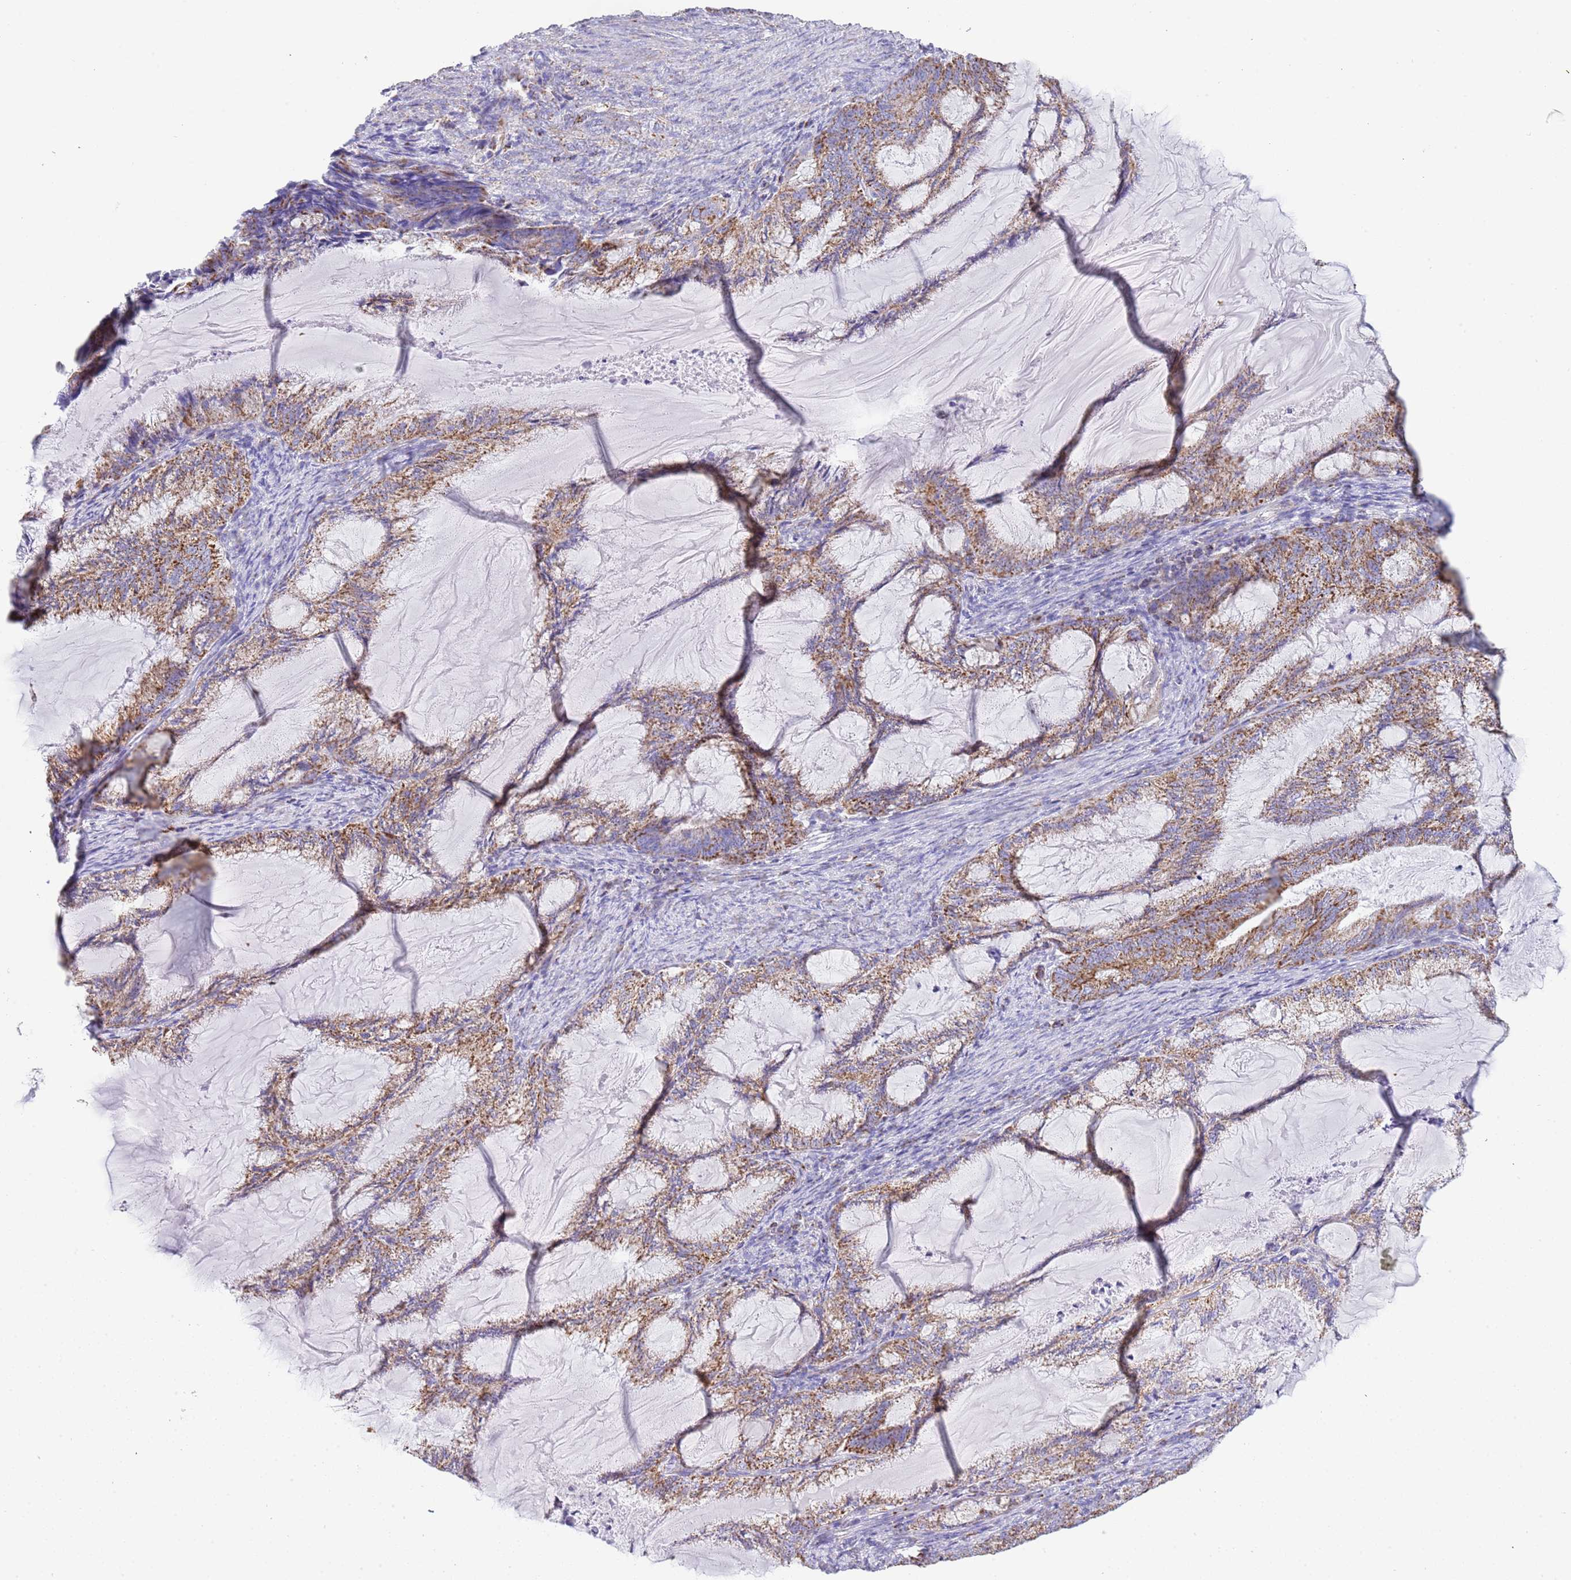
{"staining": {"intensity": "moderate", "quantity": ">75%", "location": "cytoplasmic/membranous"}, "tissue": "endometrial cancer", "cell_type": "Tumor cells", "image_type": "cancer", "snomed": [{"axis": "morphology", "description": "Adenocarcinoma, NOS"}, {"axis": "topography", "description": "Endometrium"}], "caption": "Tumor cells exhibit medium levels of moderate cytoplasmic/membranous expression in approximately >75% of cells in human endometrial cancer.", "gene": "SUCLG2", "patient": {"sex": "female", "age": 86}}